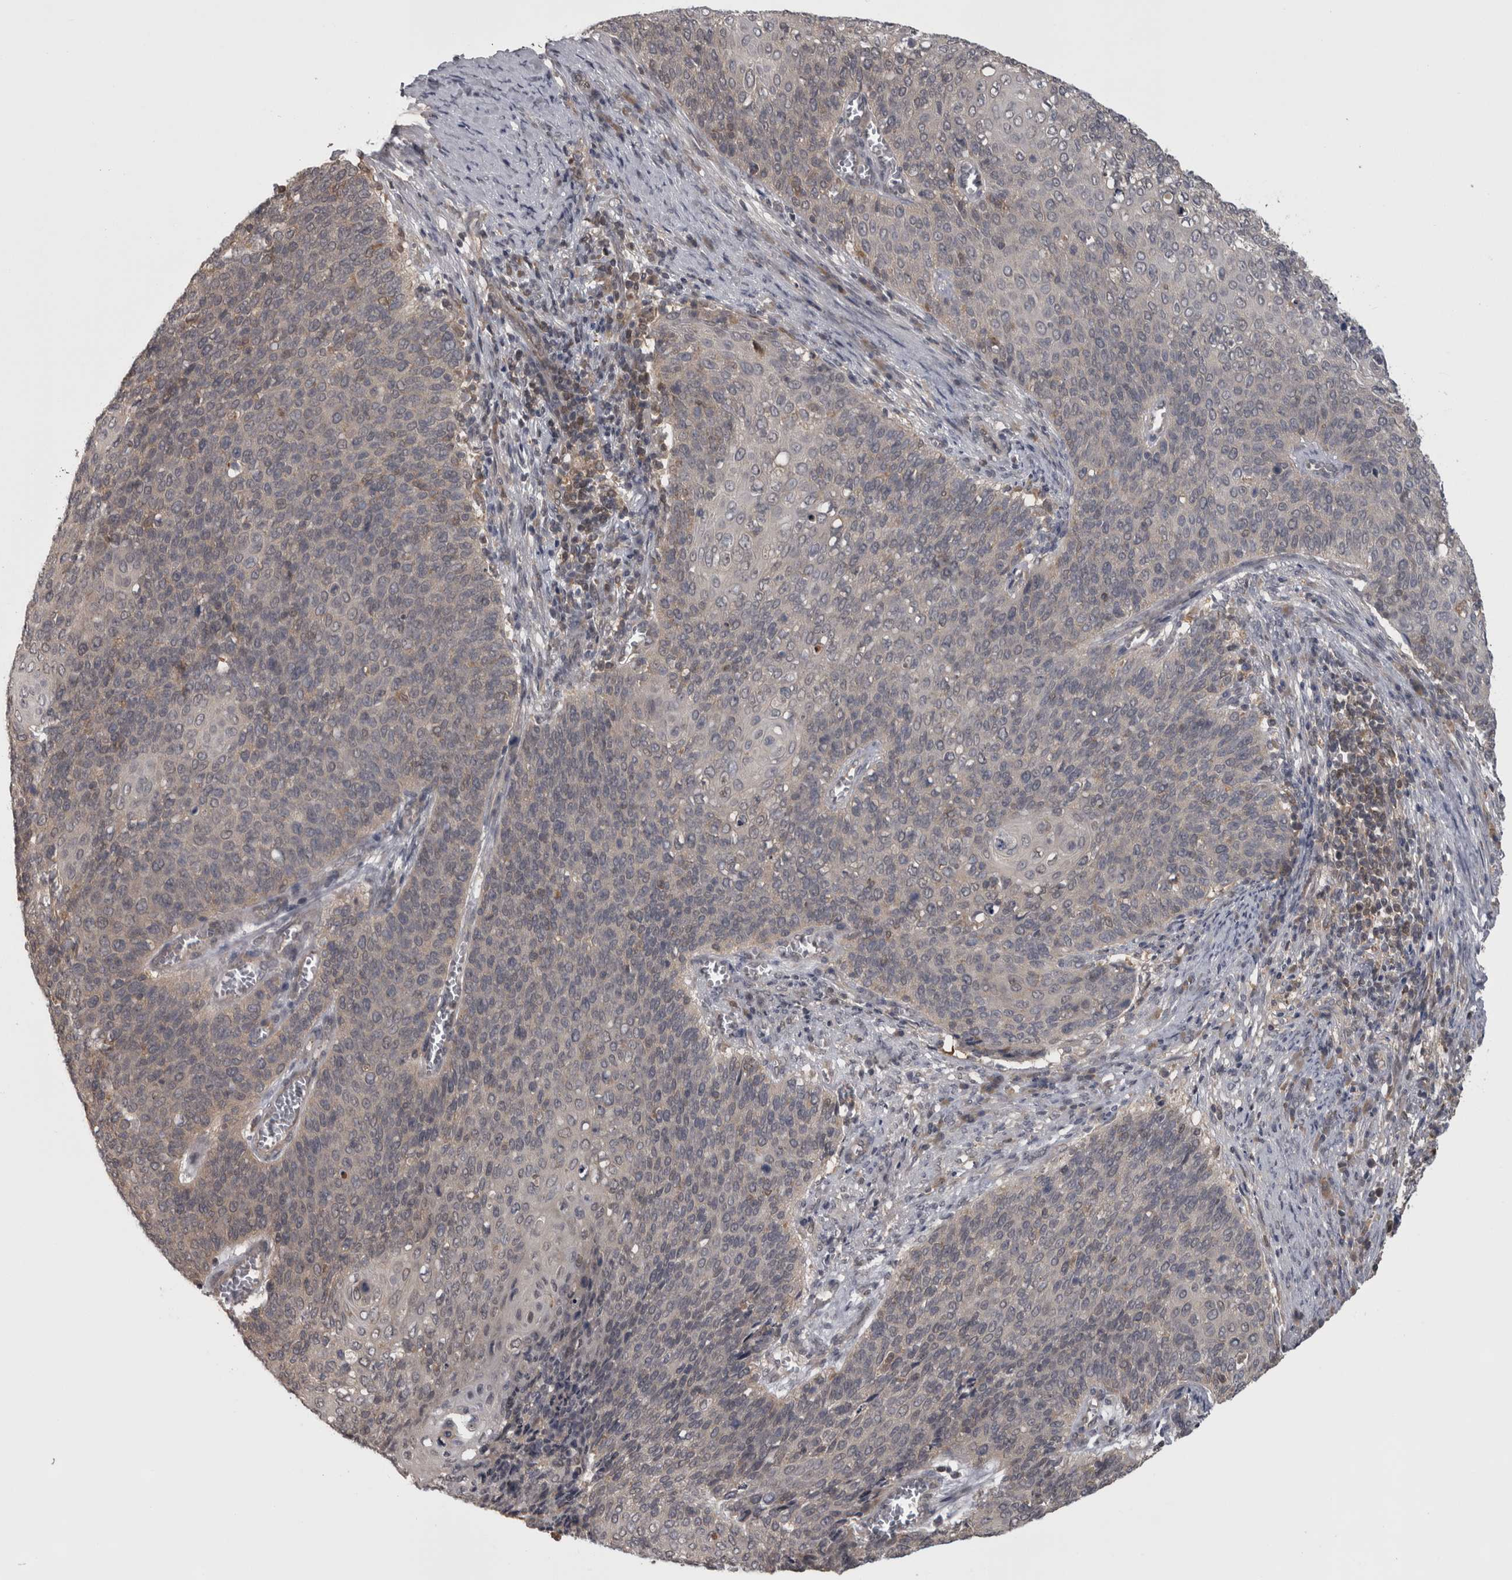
{"staining": {"intensity": "weak", "quantity": "<25%", "location": "cytoplasmic/membranous"}, "tissue": "cervical cancer", "cell_type": "Tumor cells", "image_type": "cancer", "snomed": [{"axis": "morphology", "description": "Squamous cell carcinoma, NOS"}, {"axis": "topography", "description": "Cervix"}], "caption": "Tumor cells show no significant protein positivity in cervical cancer (squamous cell carcinoma).", "gene": "APRT", "patient": {"sex": "female", "age": 39}}